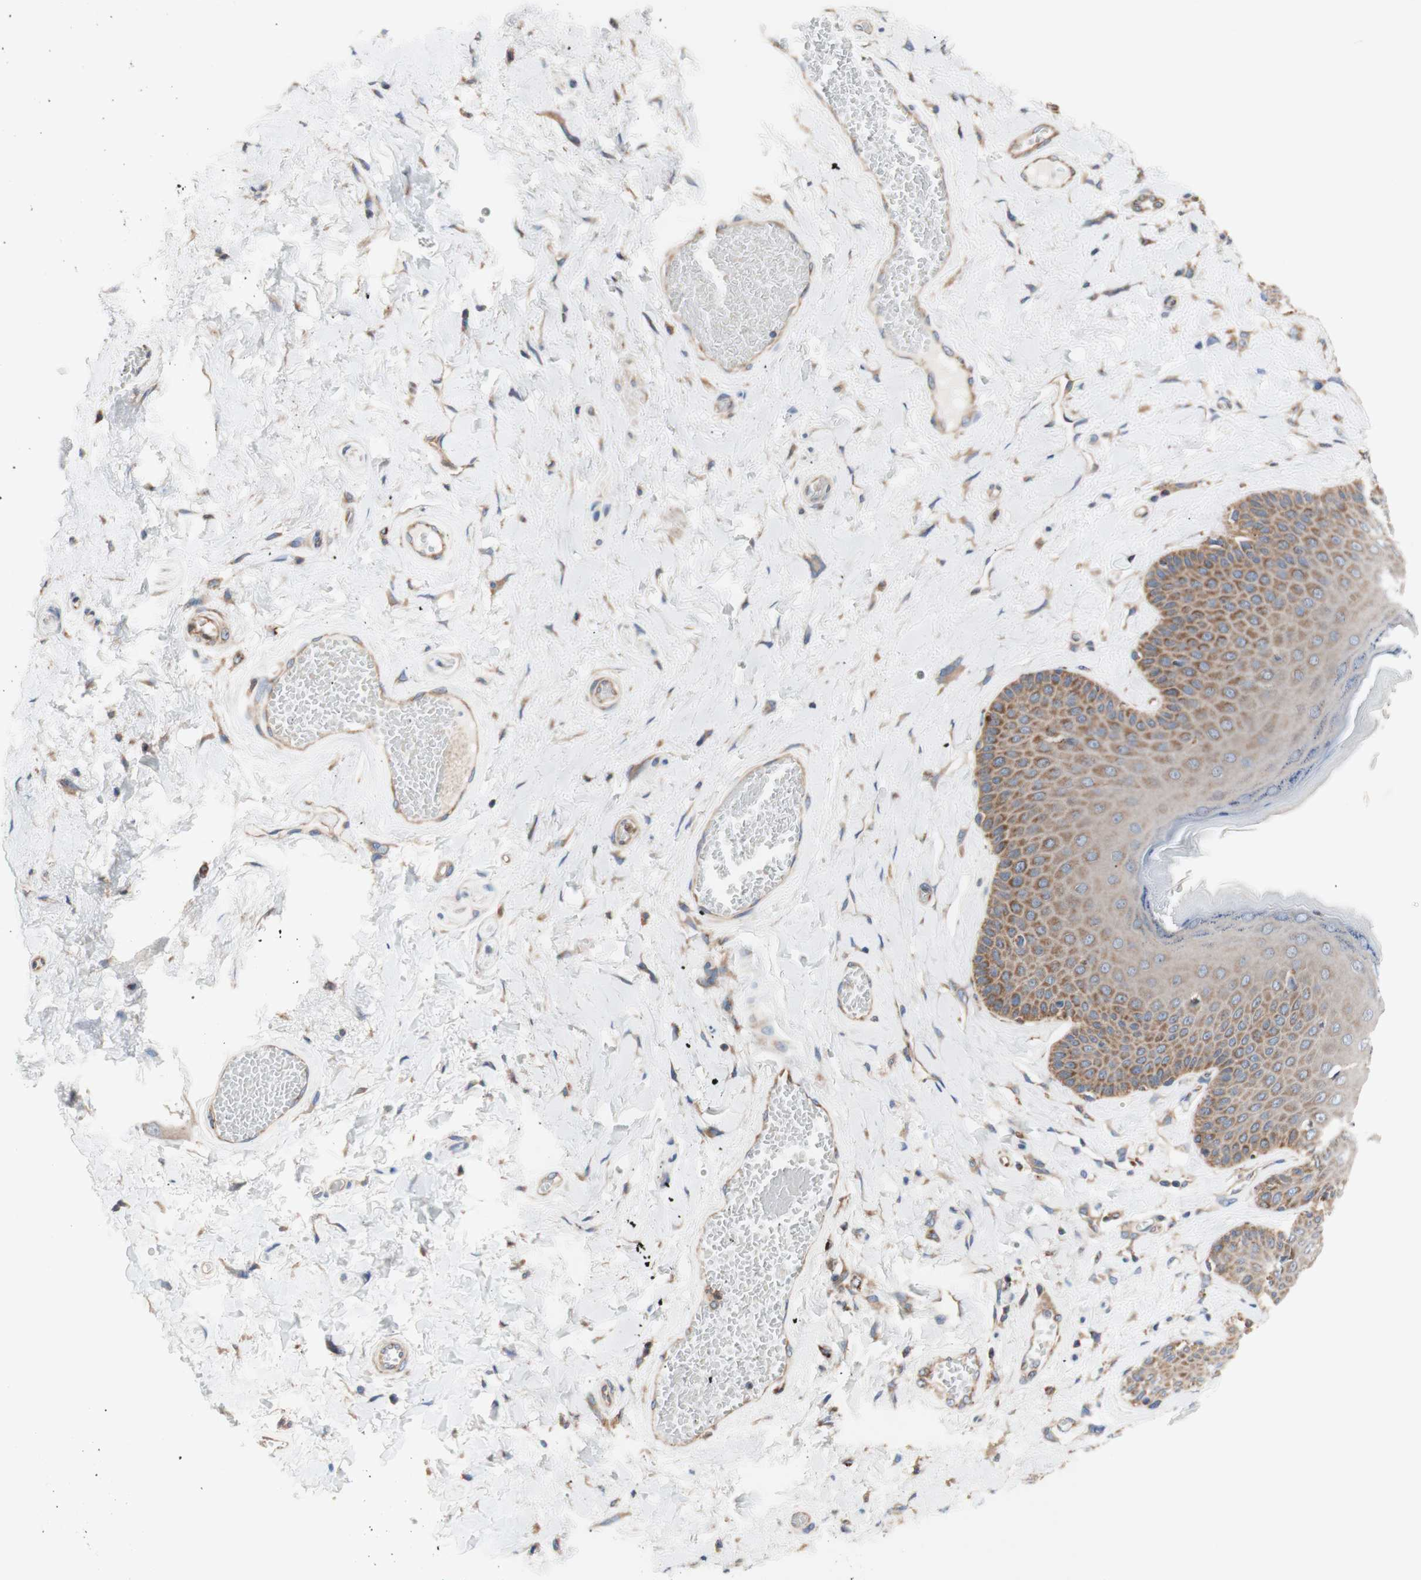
{"staining": {"intensity": "moderate", "quantity": ">75%", "location": "cytoplasmic/membranous"}, "tissue": "skin", "cell_type": "Epidermal cells", "image_type": "normal", "snomed": [{"axis": "morphology", "description": "Normal tissue, NOS"}, {"axis": "topography", "description": "Anal"}], "caption": "DAB (3,3'-diaminobenzidine) immunohistochemical staining of unremarkable skin demonstrates moderate cytoplasmic/membranous protein expression in about >75% of epidermal cells.", "gene": "FMR1", "patient": {"sex": "male", "age": 69}}